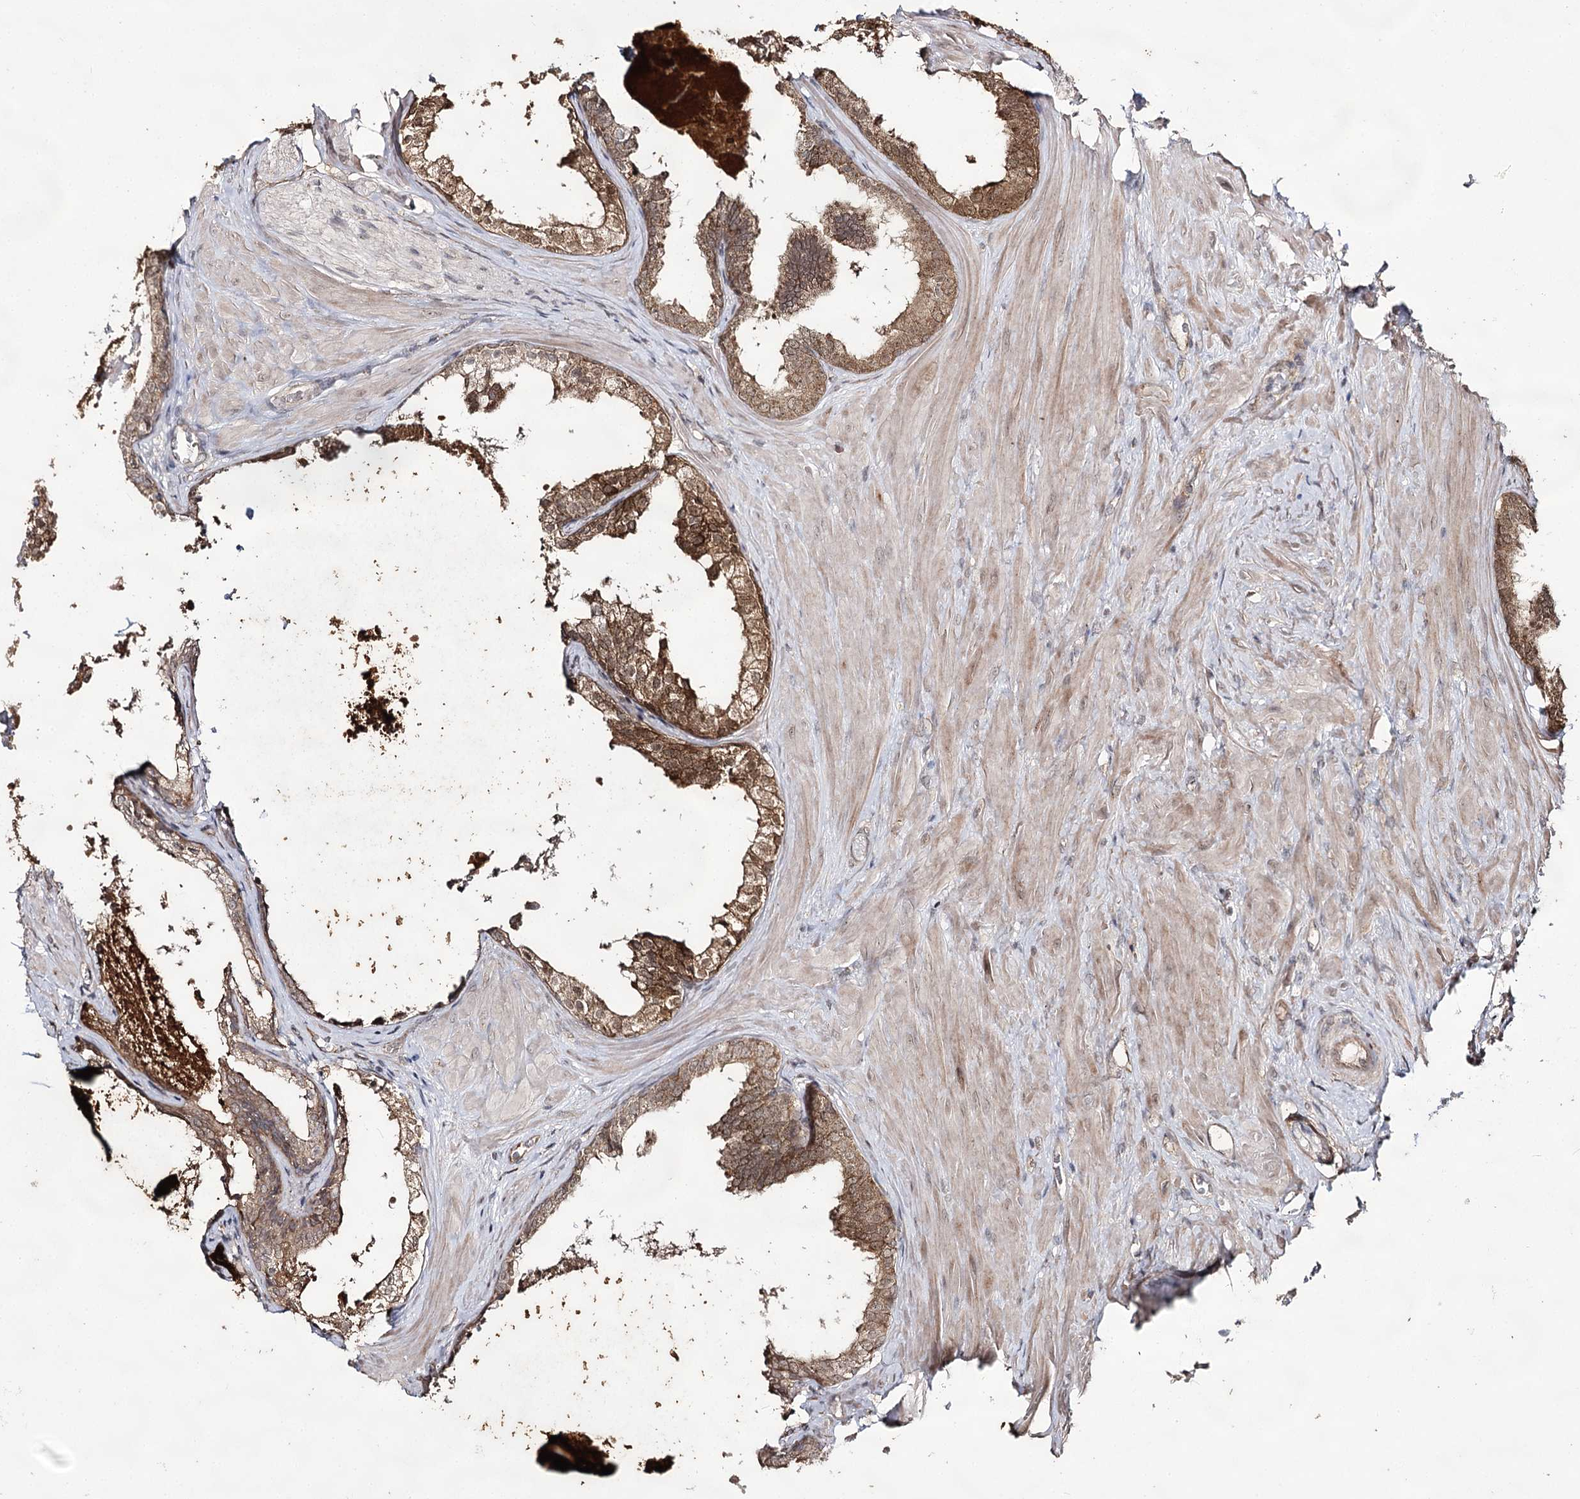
{"staining": {"intensity": "moderate", "quantity": ">75%", "location": "cytoplasmic/membranous,nuclear"}, "tissue": "prostate cancer", "cell_type": "Tumor cells", "image_type": "cancer", "snomed": [{"axis": "morphology", "description": "Adenocarcinoma, Low grade"}, {"axis": "topography", "description": "Prostate"}], "caption": "Immunohistochemical staining of human prostate adenocarcinoma (low-grade) demonstrates medium levels of moderate cytoplasmic/membranous and nuclear protein expression in about >75% of tumor cells. The staining was performed using DAB (3,3'-diaminobenzidine), with brown indicating positive protein expression. Nuclei are stained blue with hematoxylin.", "gene": "ACTR6", "patient": {"sex": "male", "age": 47}}